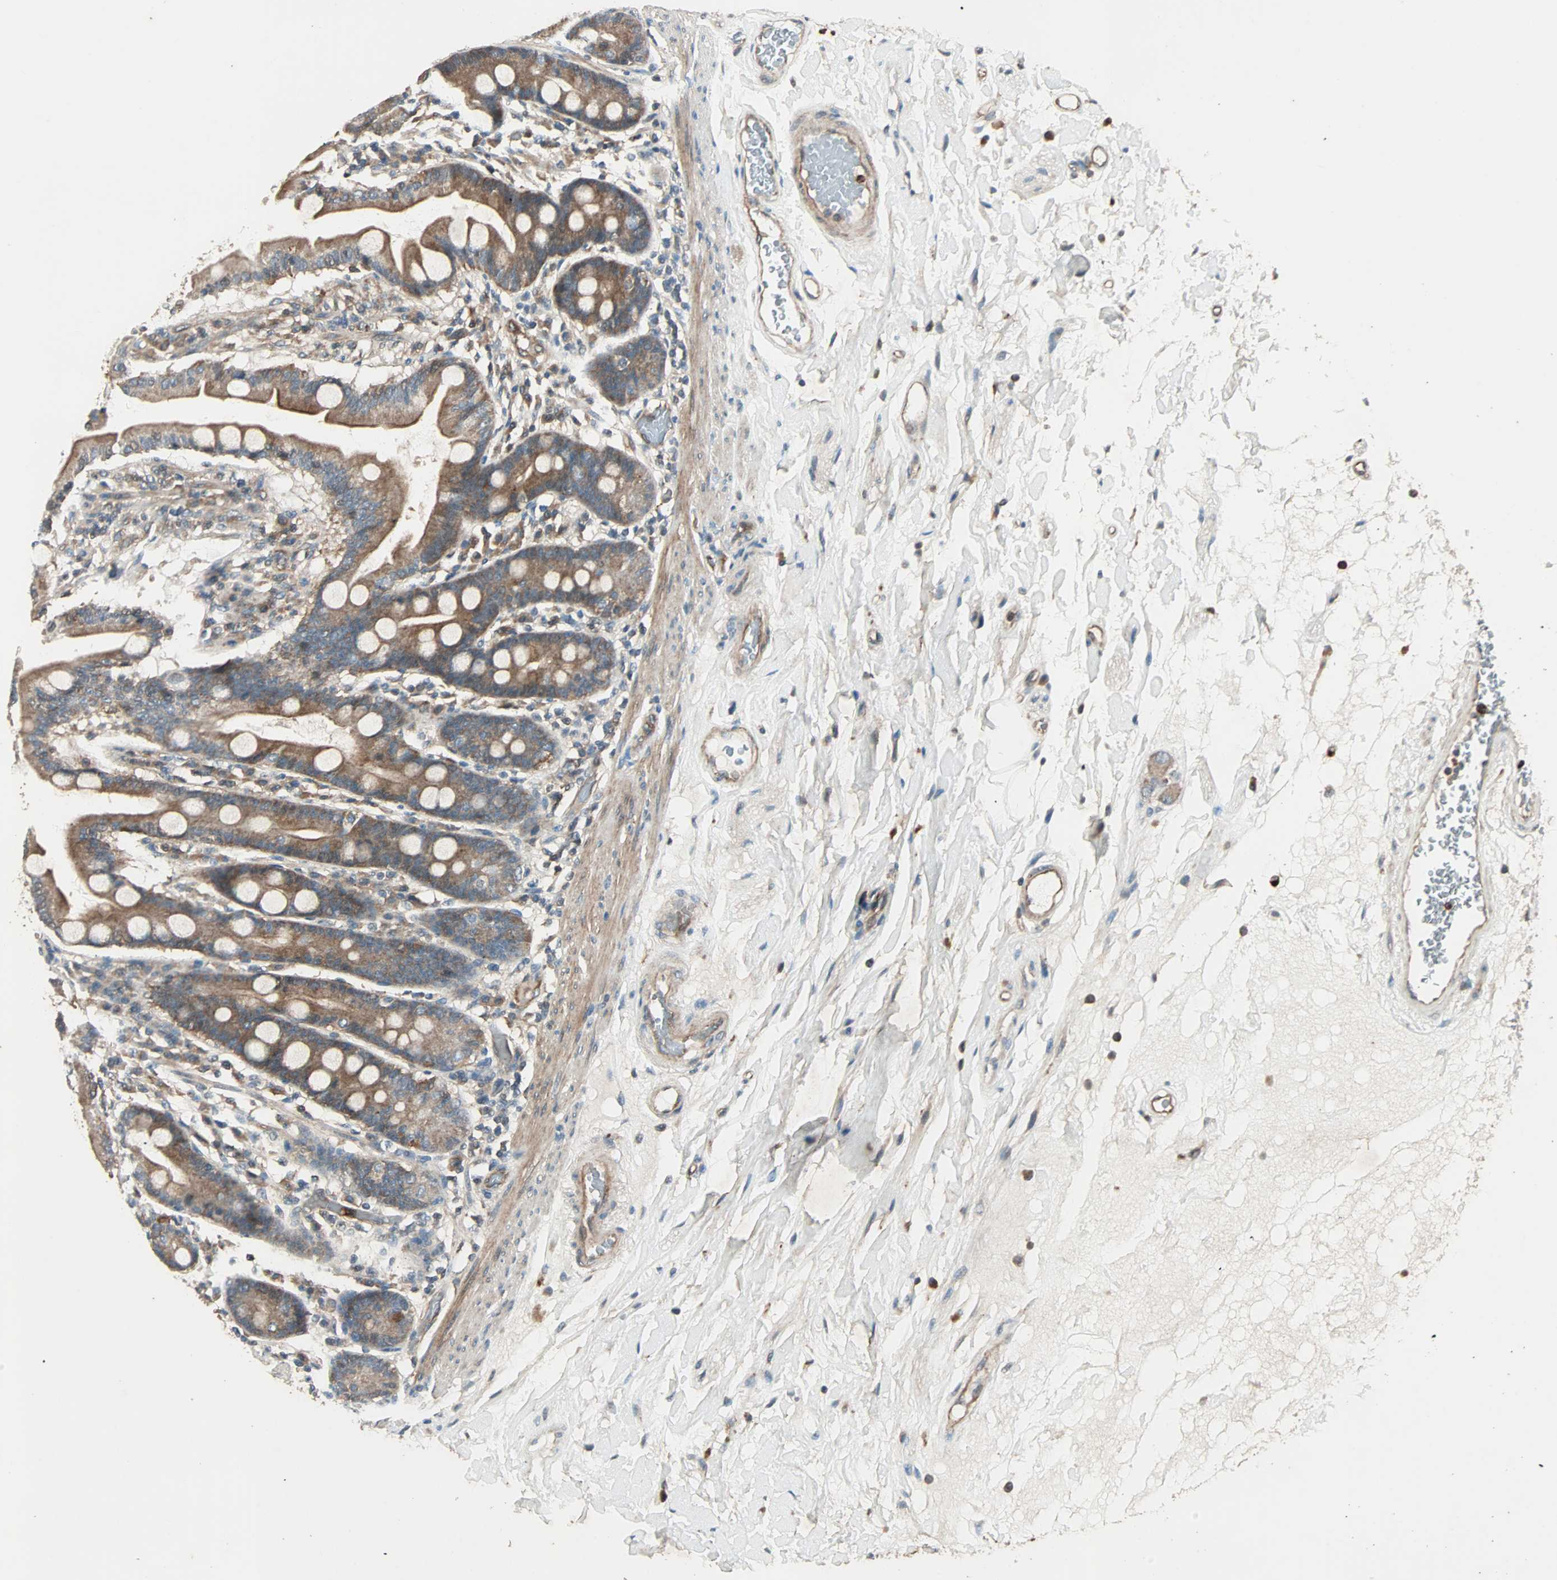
{"staining": {"intensity": "moderate", "quantity": ">75%", "location": "cytoplasmic/membranous"}, "tissue": "duodenum", "cell_type": "Glandular cells", "image_type": "normal", "snomed": [{"axis": "morphology", "description": "Normal tissue, NOS"}, {"axis": "topography", "description": "Duodenum"}], "caption": "DAB (3,3'-diaminobenzidine) immunohistochemical staining of unremarkable duodenum reveals moderate cytoplasmic/membranous protein expression in approximately >75% of glandular cells. The protein is stained brown, and the nuclei are stained in blue (DAB (3,3'-diaminobenzidine) IHC with brightfield microscopy, high magnification).", "gene": "GCK", "patient": {"sex": "female", "age": 64}}